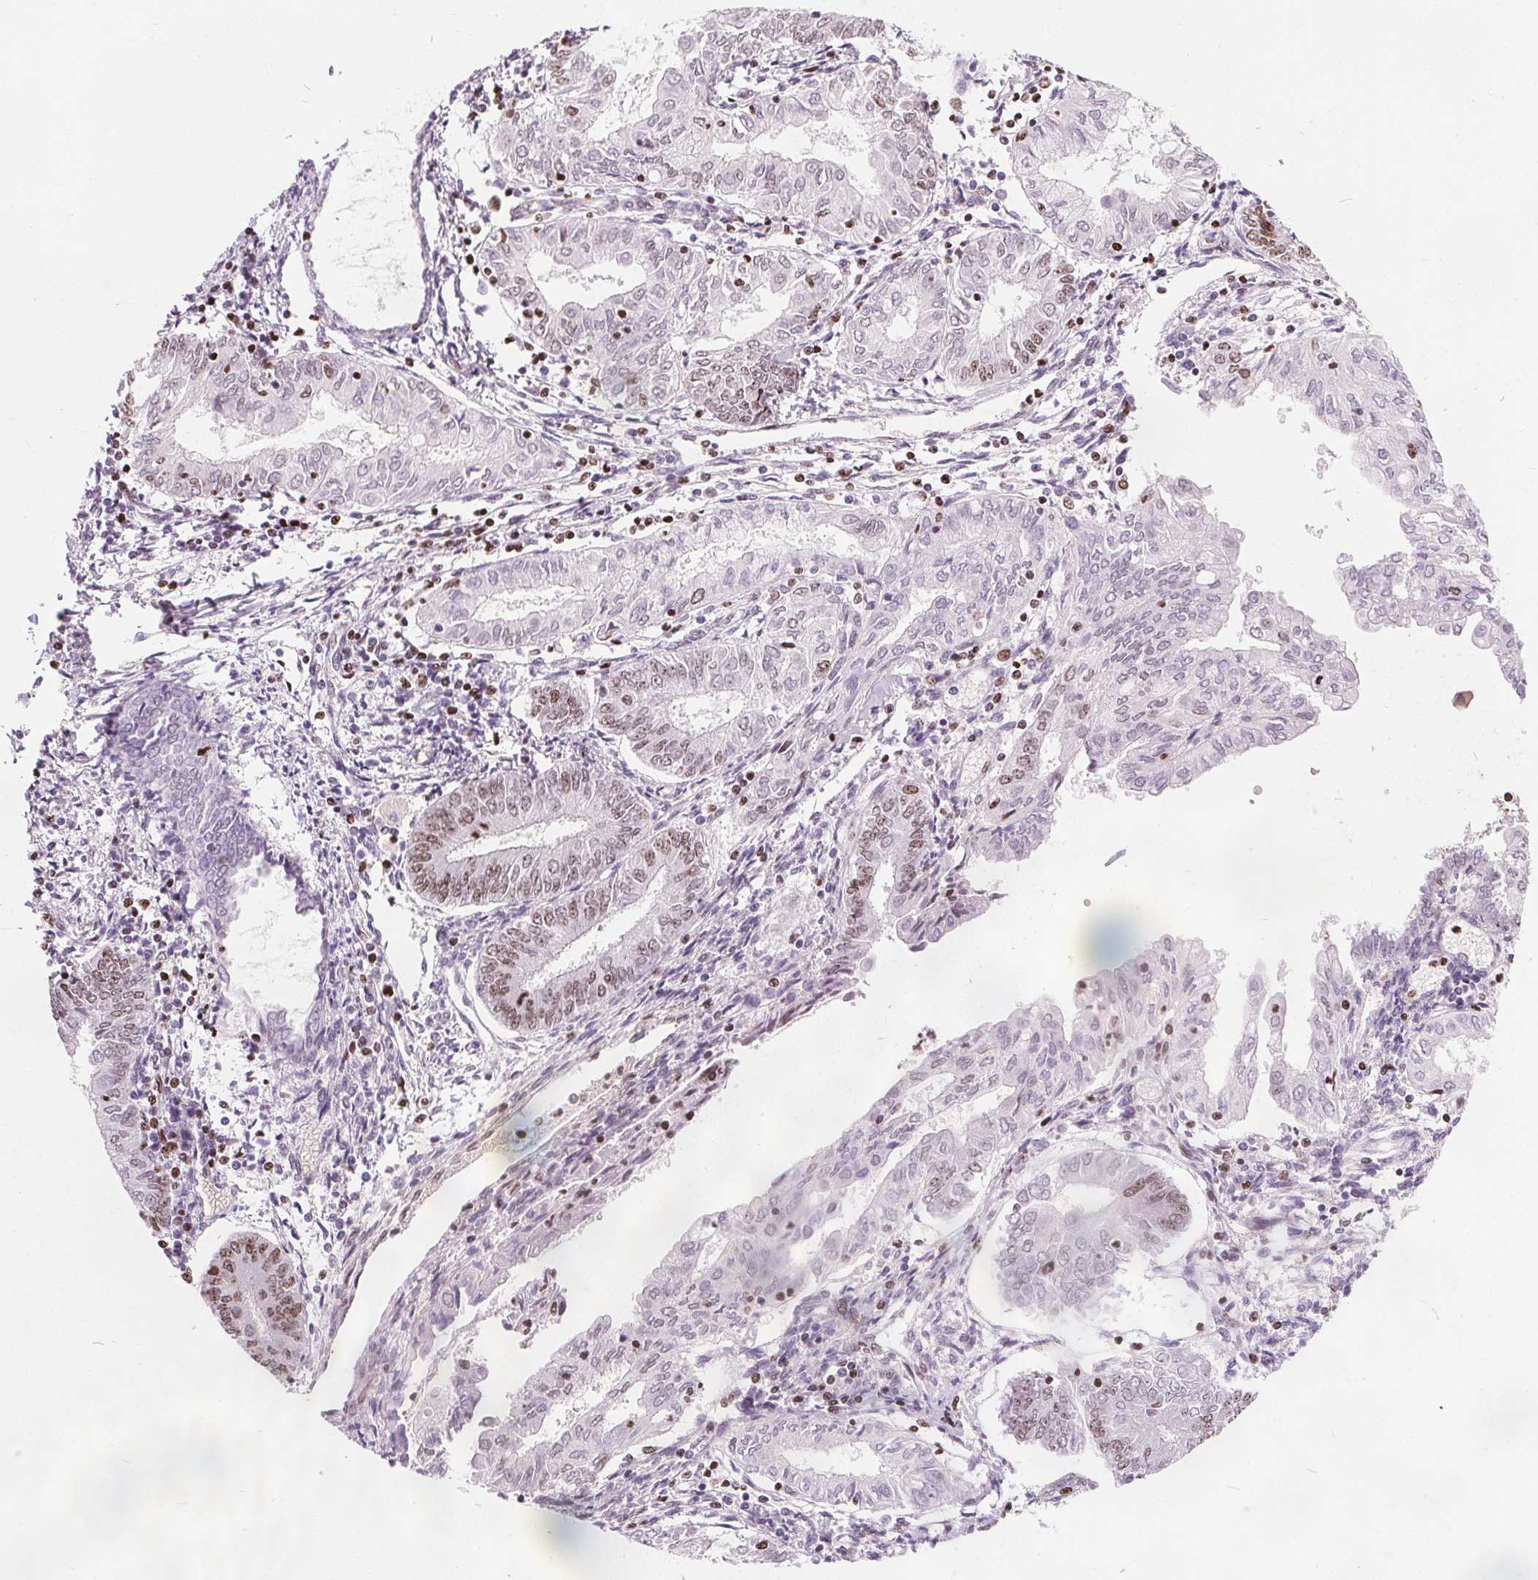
{"staining": {"intensity": "weak", "quantity": "25%-75%", "location": "nuclear"}, "tissue": "endometrial cancer", "cell_type": "Tumor cells", "image_type": "cancer", "snomed": [{"axis": "morphology", "description": "Adenocarcinoma, NOS"}, {"axis": "topography", "description": "Endometrium"}], "caption": "Weak nuclear protein staining is appreciated in about 25%-75% of tumor cells in adenocarcinoma (endometrial). Nuclei are stained in blue.", "gene": "ISLR2", "patient": {"sex": "female", "age": 68}}